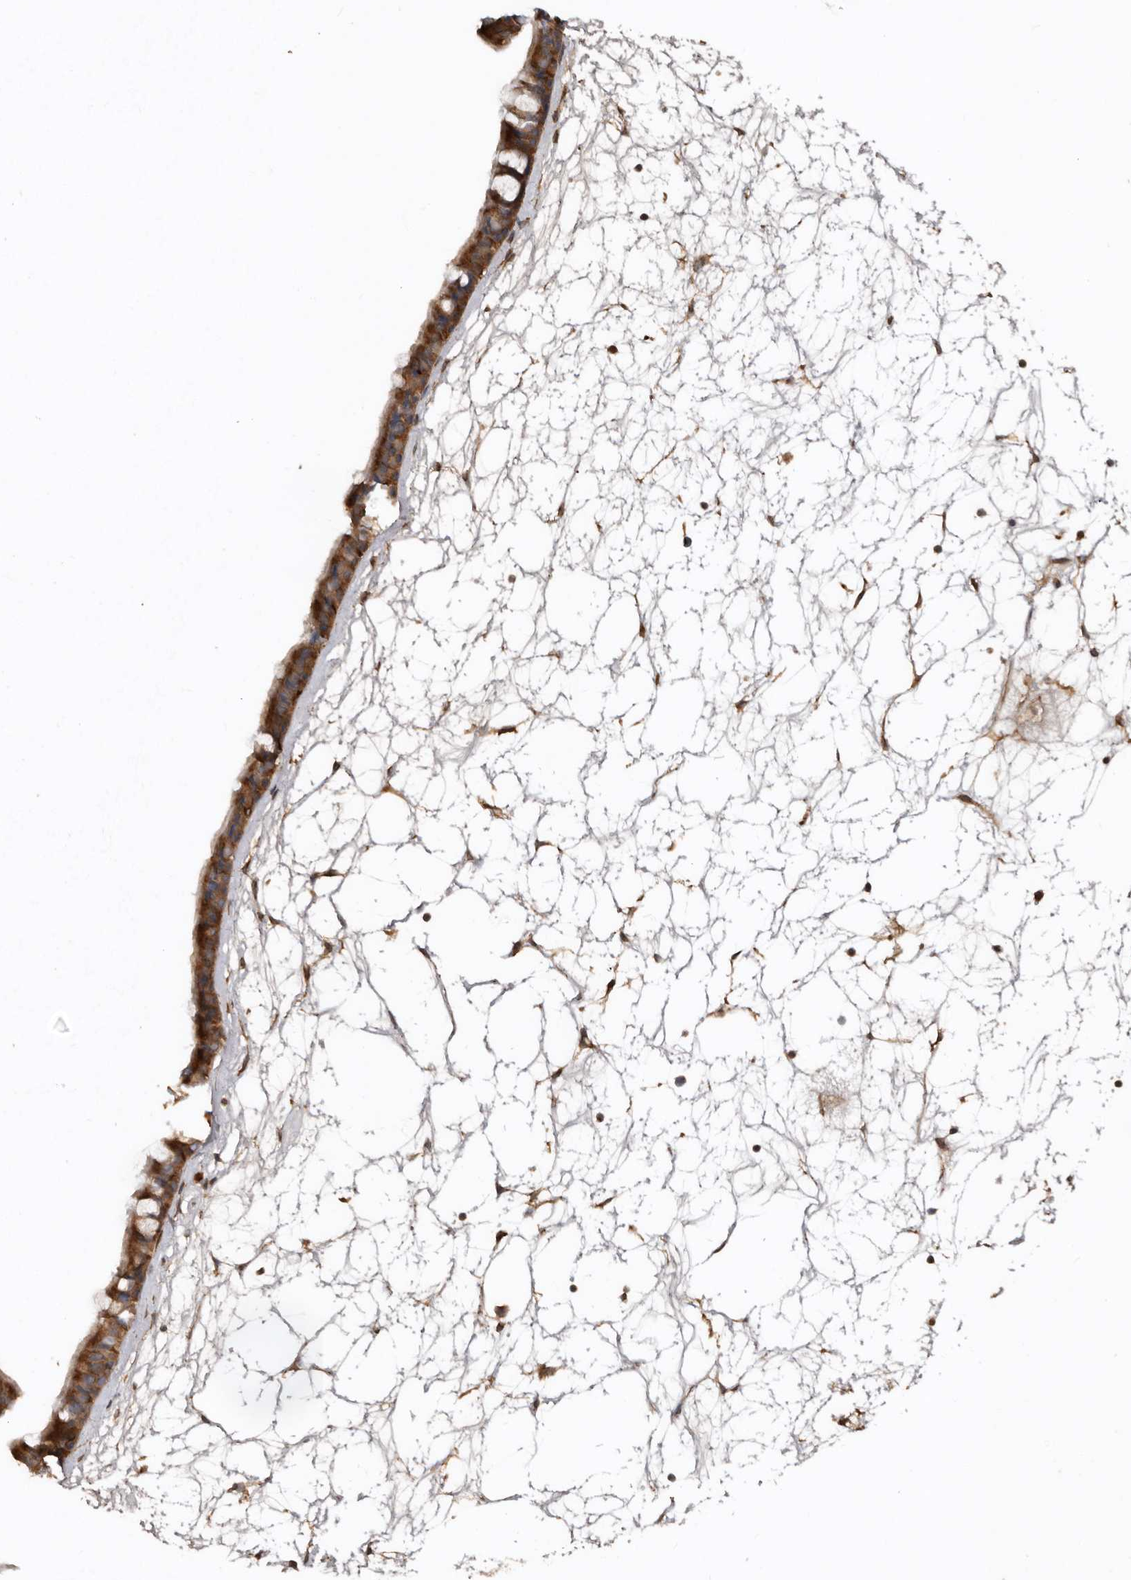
{"staining": {"intensity": "moderate", "quantity": ">75%", "location": "cytoplasmic/membranous"}, "tissue": "nasopharynx", "cell_type": "Respiratory epithelial cells", "image_type": "normal", "snomed": [{"axis": "morphology", "description": "Normal tissue, NOS"}, {"axis": "topography", "description": "Nasopharynx"}], "caption": "High-power microscopy captured an immunohistochemistry image of benign nasopharynx, revealing moderate cytoplasmic/membranous expression in approximately >75% of respiratory epithelial cells. The staining was performed using DAB (3,3'-diaminobenzidine) to visualize the protein expression in brown, while the nuclei were stained in blue with hematoxylin (Magnification: 20x).", "gene": "EXOC3L1", "patient": {"sex": "male", "age": 64}}